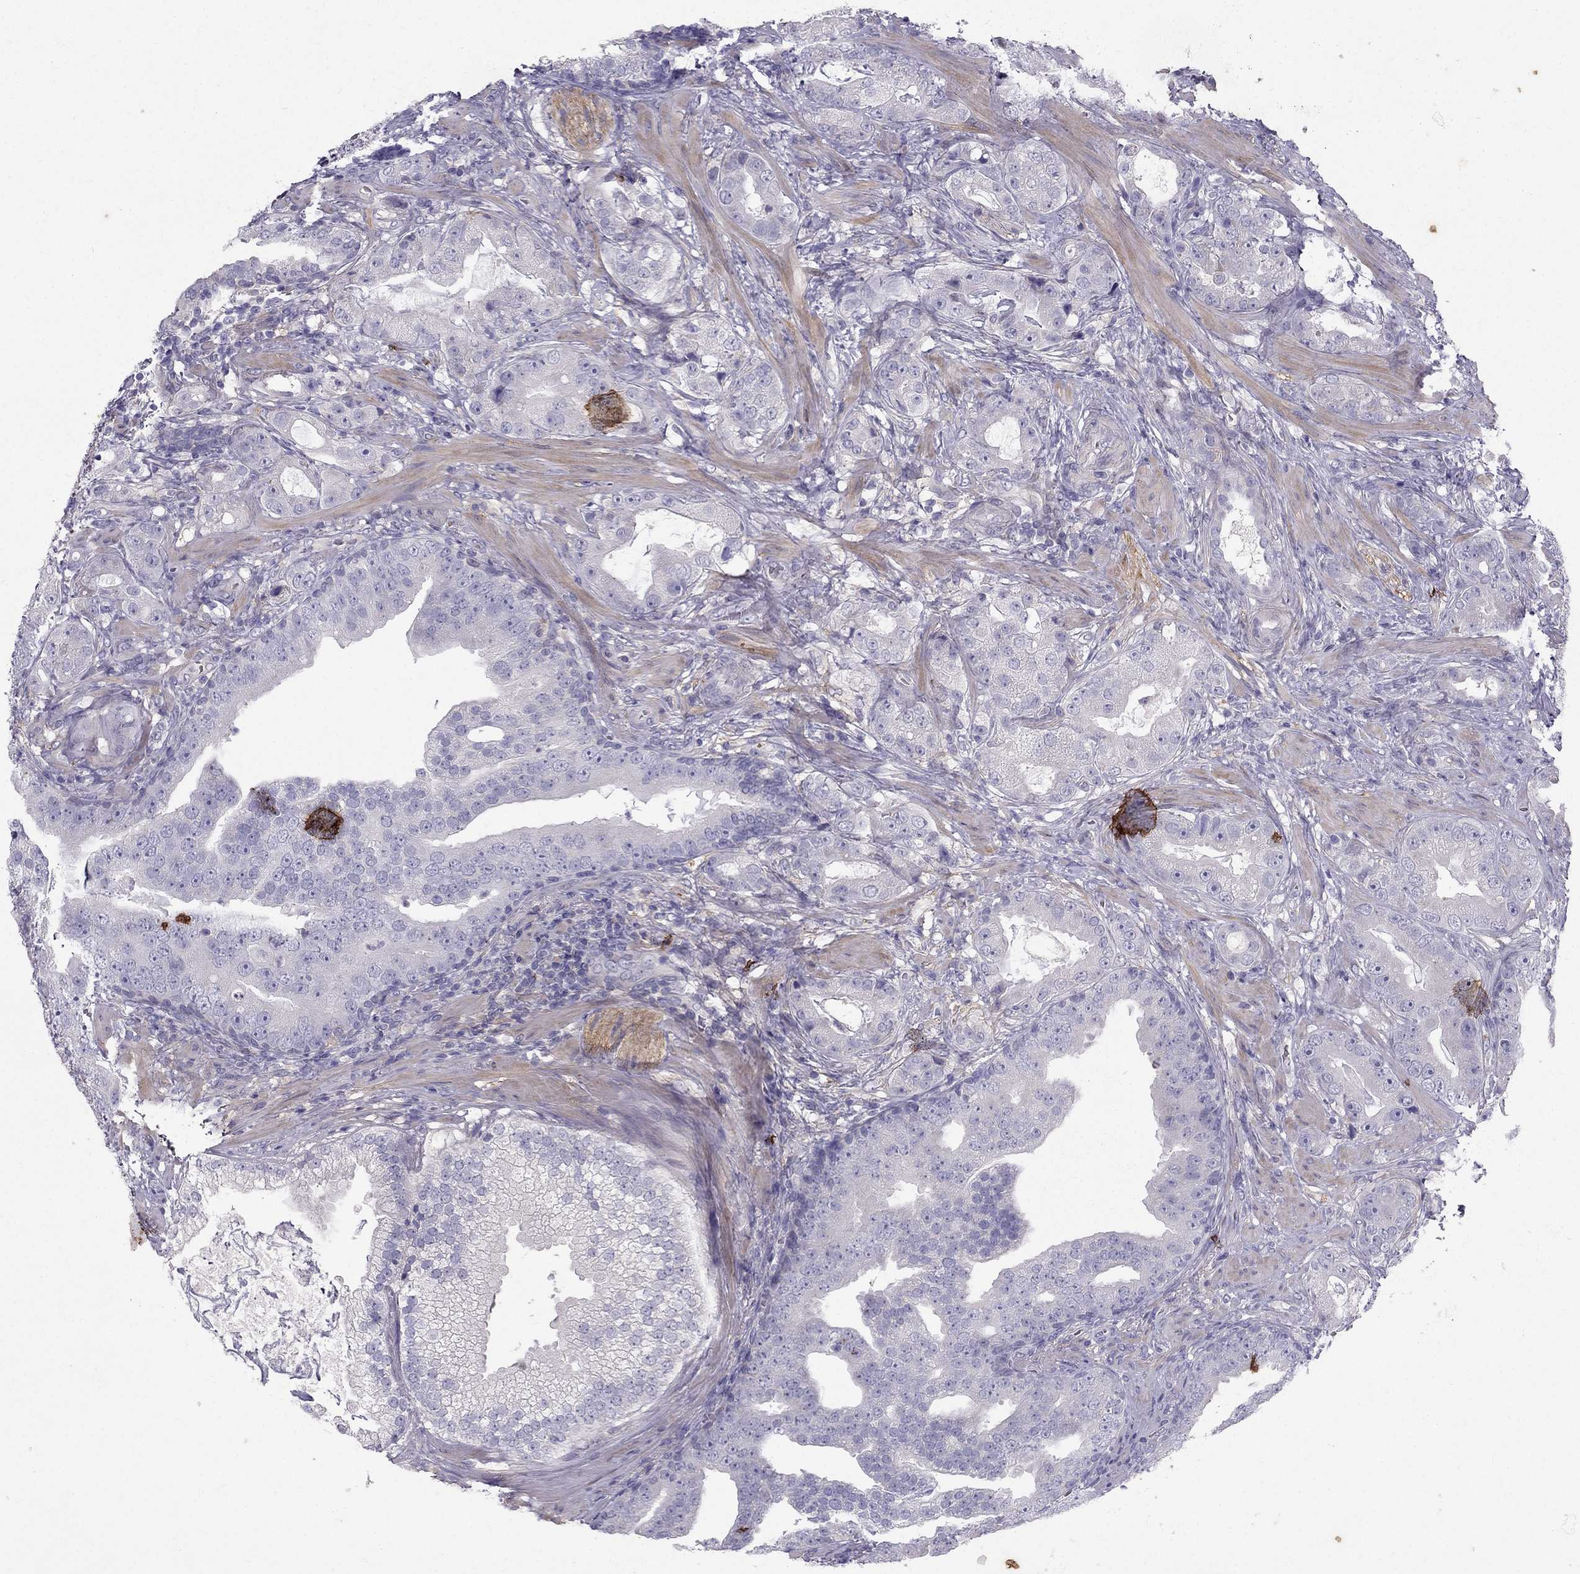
{"staining": {"intensity": "negative", "quantity": "none", "location": "none"}, "tissue": "prostate cancer", "cell_type": "Tumor cells", "image_type": "cancer", "snomed": [{"axis": "morphology", "description": "Adenocarcinoma, NOS"}, {"axis": "topography", "description": "Prostate"}], "caption": "DAB immunohistochemical staining of human prostate adenocarcinoma demonstrates no significant positivity in tumor cells. (DAB (3,3'-diaminobenzidine) IHC, high magnification).", "gene": "SYT5", "patient": {"sex": "male", "age": 57}}